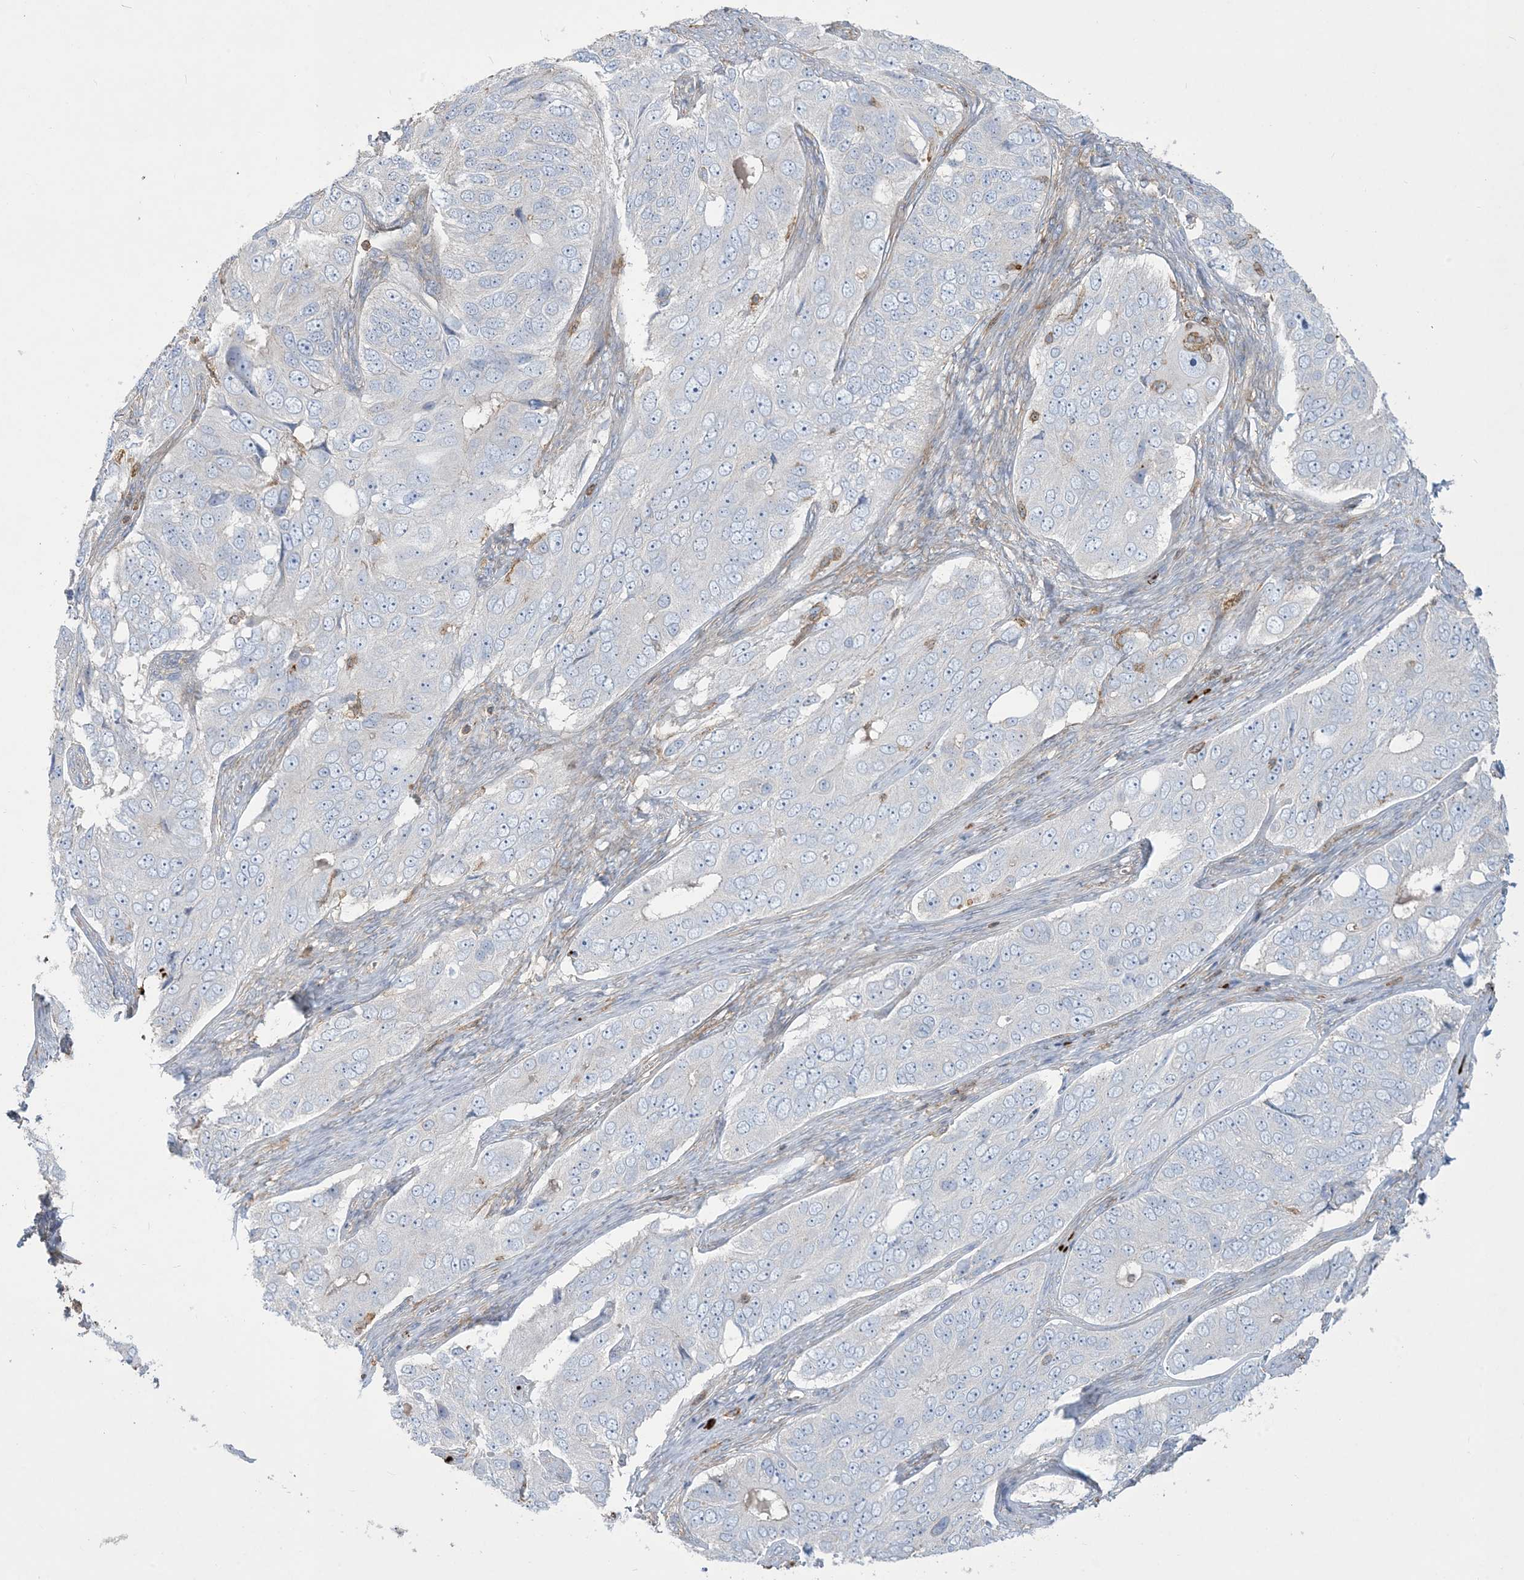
{"staining": {"intensity": "negative", "quantity": "none", "location": "none"}, "tissue": "ovarian cancer", "cell_type": "Tumor cells", "image_type": "cancer", "snomed": [{"axis": "morphology", "description": "Carcinoma, endometroid"}, {"axis": "topography", "description": "Ovary"}], "caption": "IHC photomicrograph of ovarian cancer stained for a protein (brown), which exhibits no positivity in tumor cells.", "gene": "GTF3C2", "patient": {"sex": "female", "age": 51}}